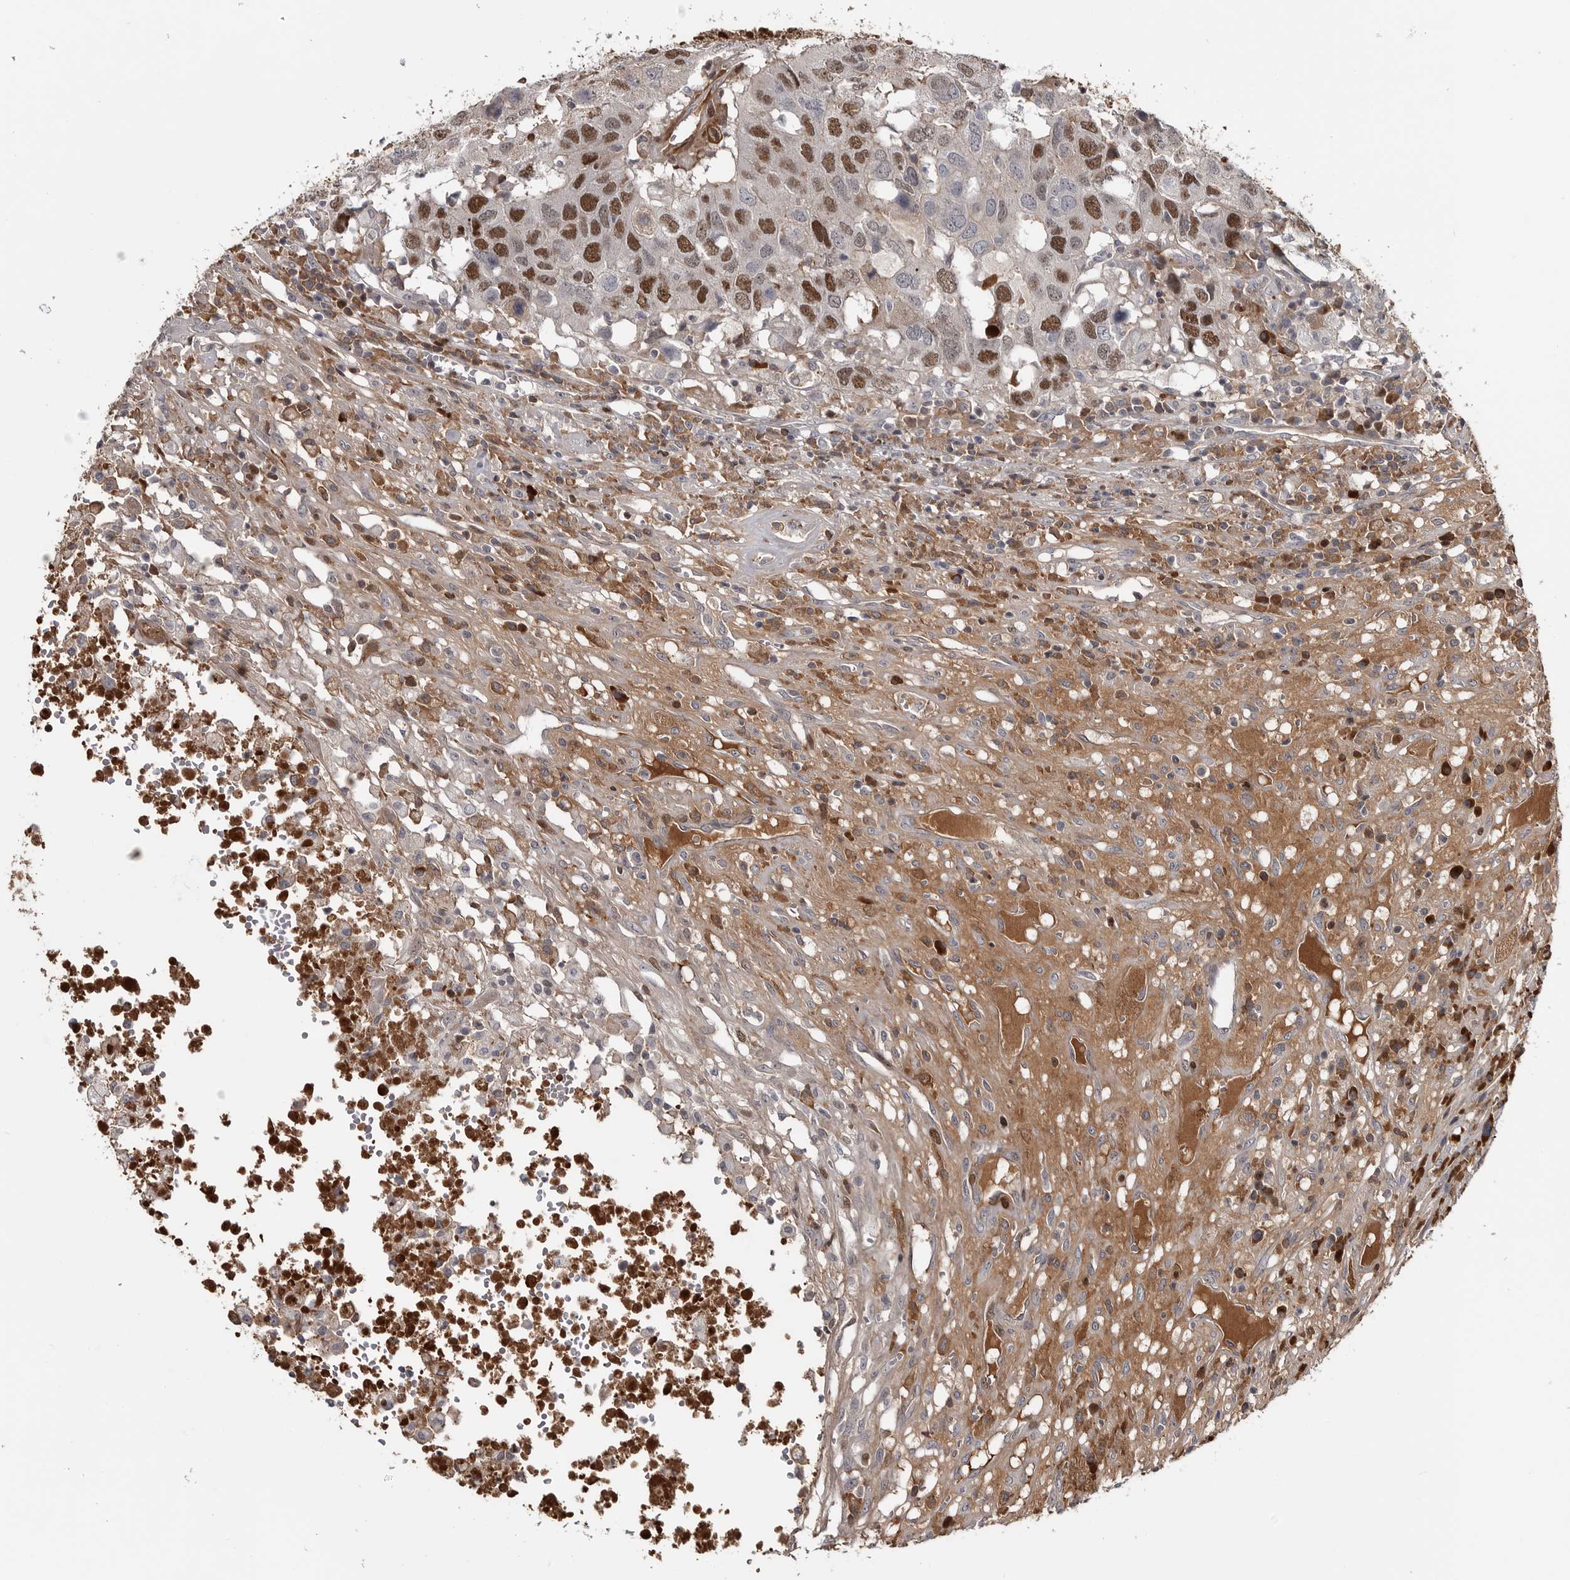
{"staining": {"intensity": "moderate", "quantity": ">75%", "location": "nuclear"}, "tissue": "head and neck cancer", "cell_type": "Tumor cells", "image_type": "cancer", "snomed": [{"axis": "morphology", "description": "Squamous cell carcinoma, NOS"}, {"axis": "topography", "description": "Head-Neck"}], "caption": "Immunohistochemistry (IHC) of head and neck squamous cell carcinoma shows medium levels of moderate nuclear expression in approximately >75% of tumor cells. The staining is performed using DAB brown chromogen to label protein expression. The nuclei are counter-stained blue using hematoxylin.", "gene": "ZNF277", "patient": {"sex": "male", "age": 66}}